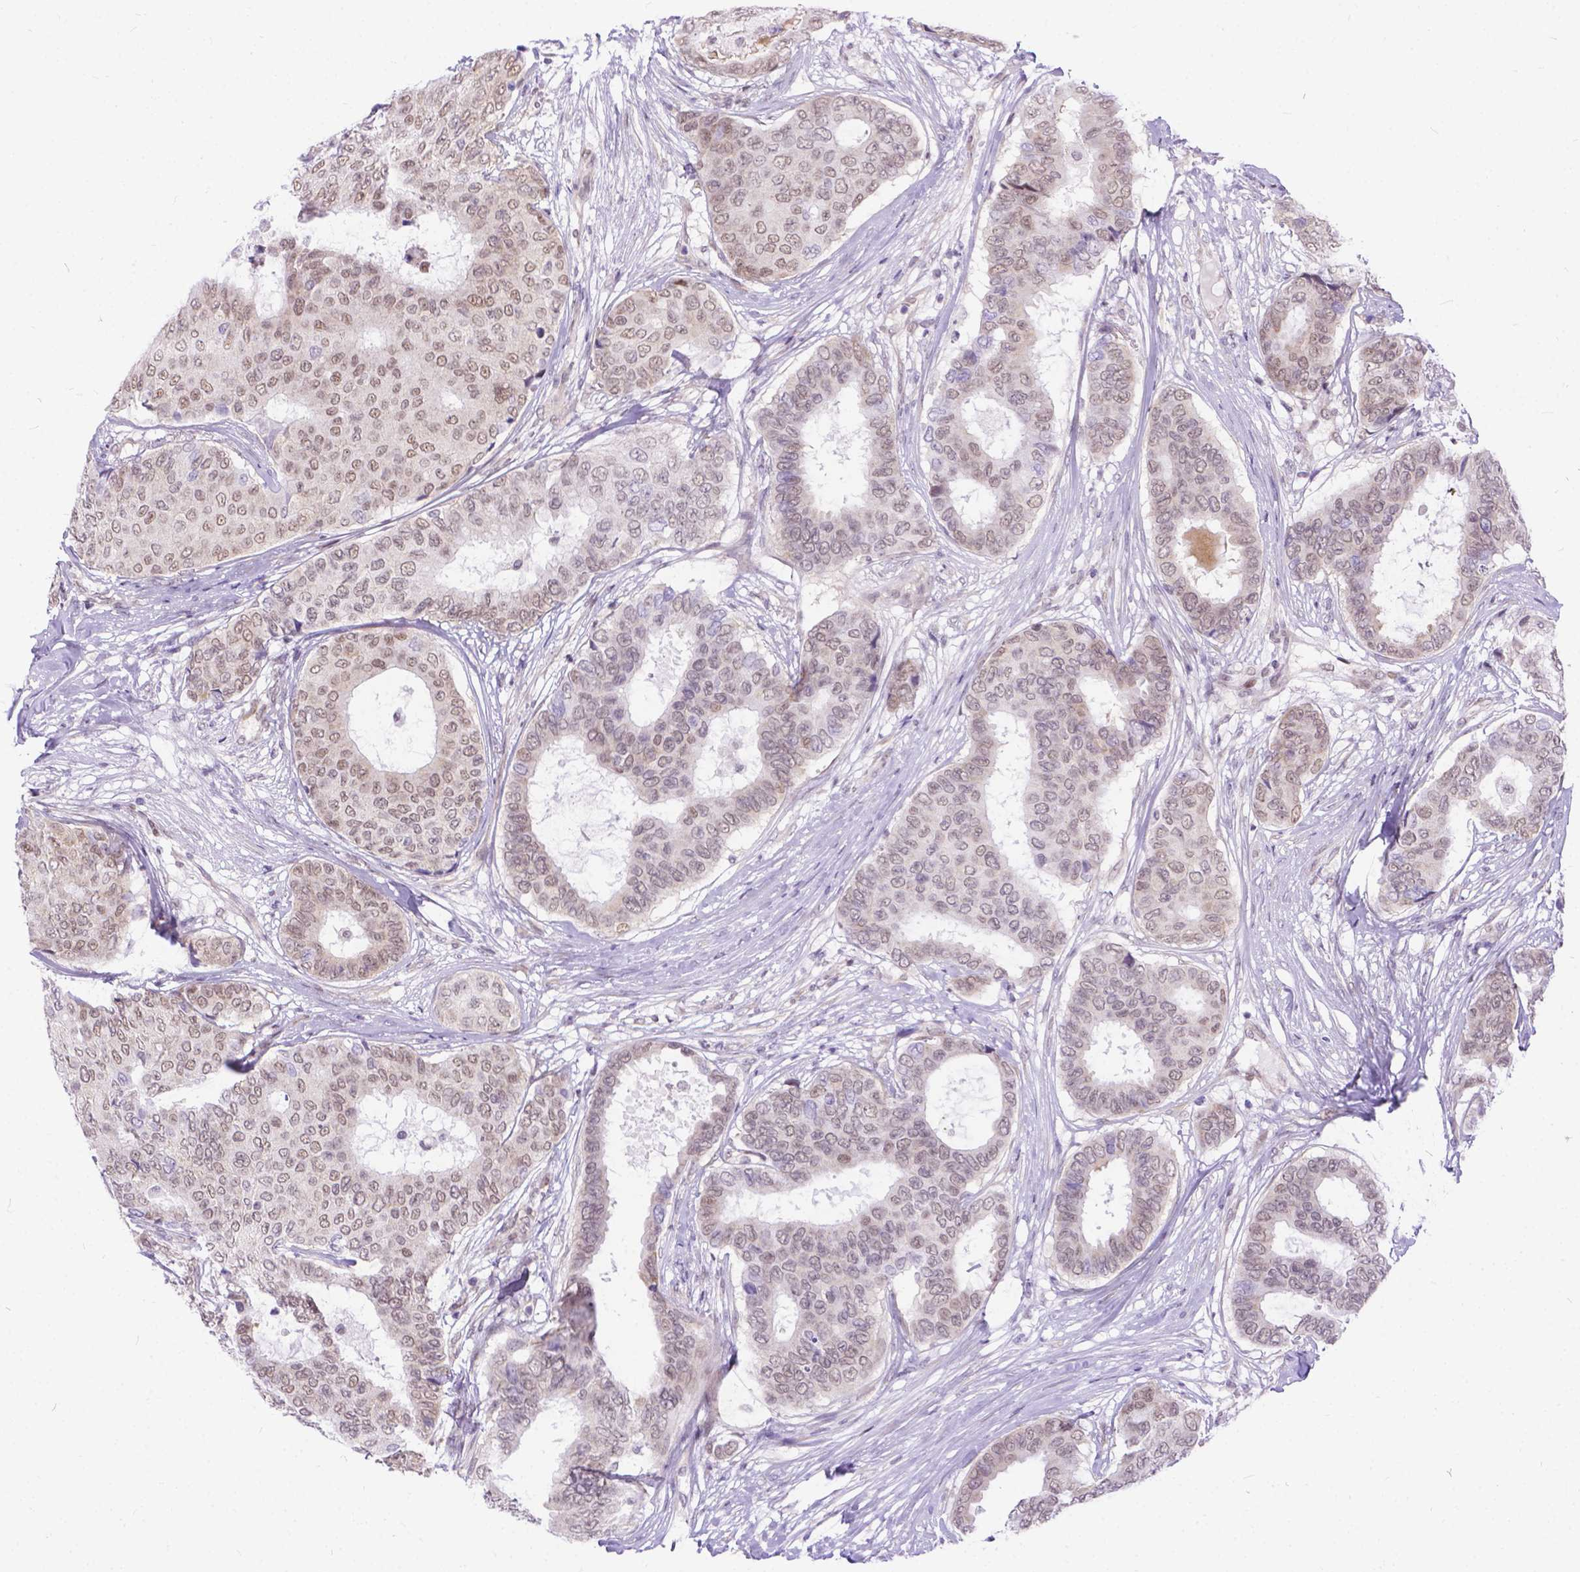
{"staining": {"intensity": "weak", "quantity": "25%-75%", "location": "nuclear"}, "tissue": "breast cancer", "cell_type": "Tumor cells", "image_type": "cancer", "snomed": [{"axis": "morphology", "description": "Duct carcinoma"}, {"axis": "topography", "description": "Breast"}], "caption": "Immunohistochemistry (IHC) histopathology image of human breast intraductal carcinoma stained for a protein (brown), which reveals low levels of weak nuclear expression in approximately 25%-75% of tumor cells.", "gene": "FAM124B", "patient": {"sex": "female", "age": 75}}